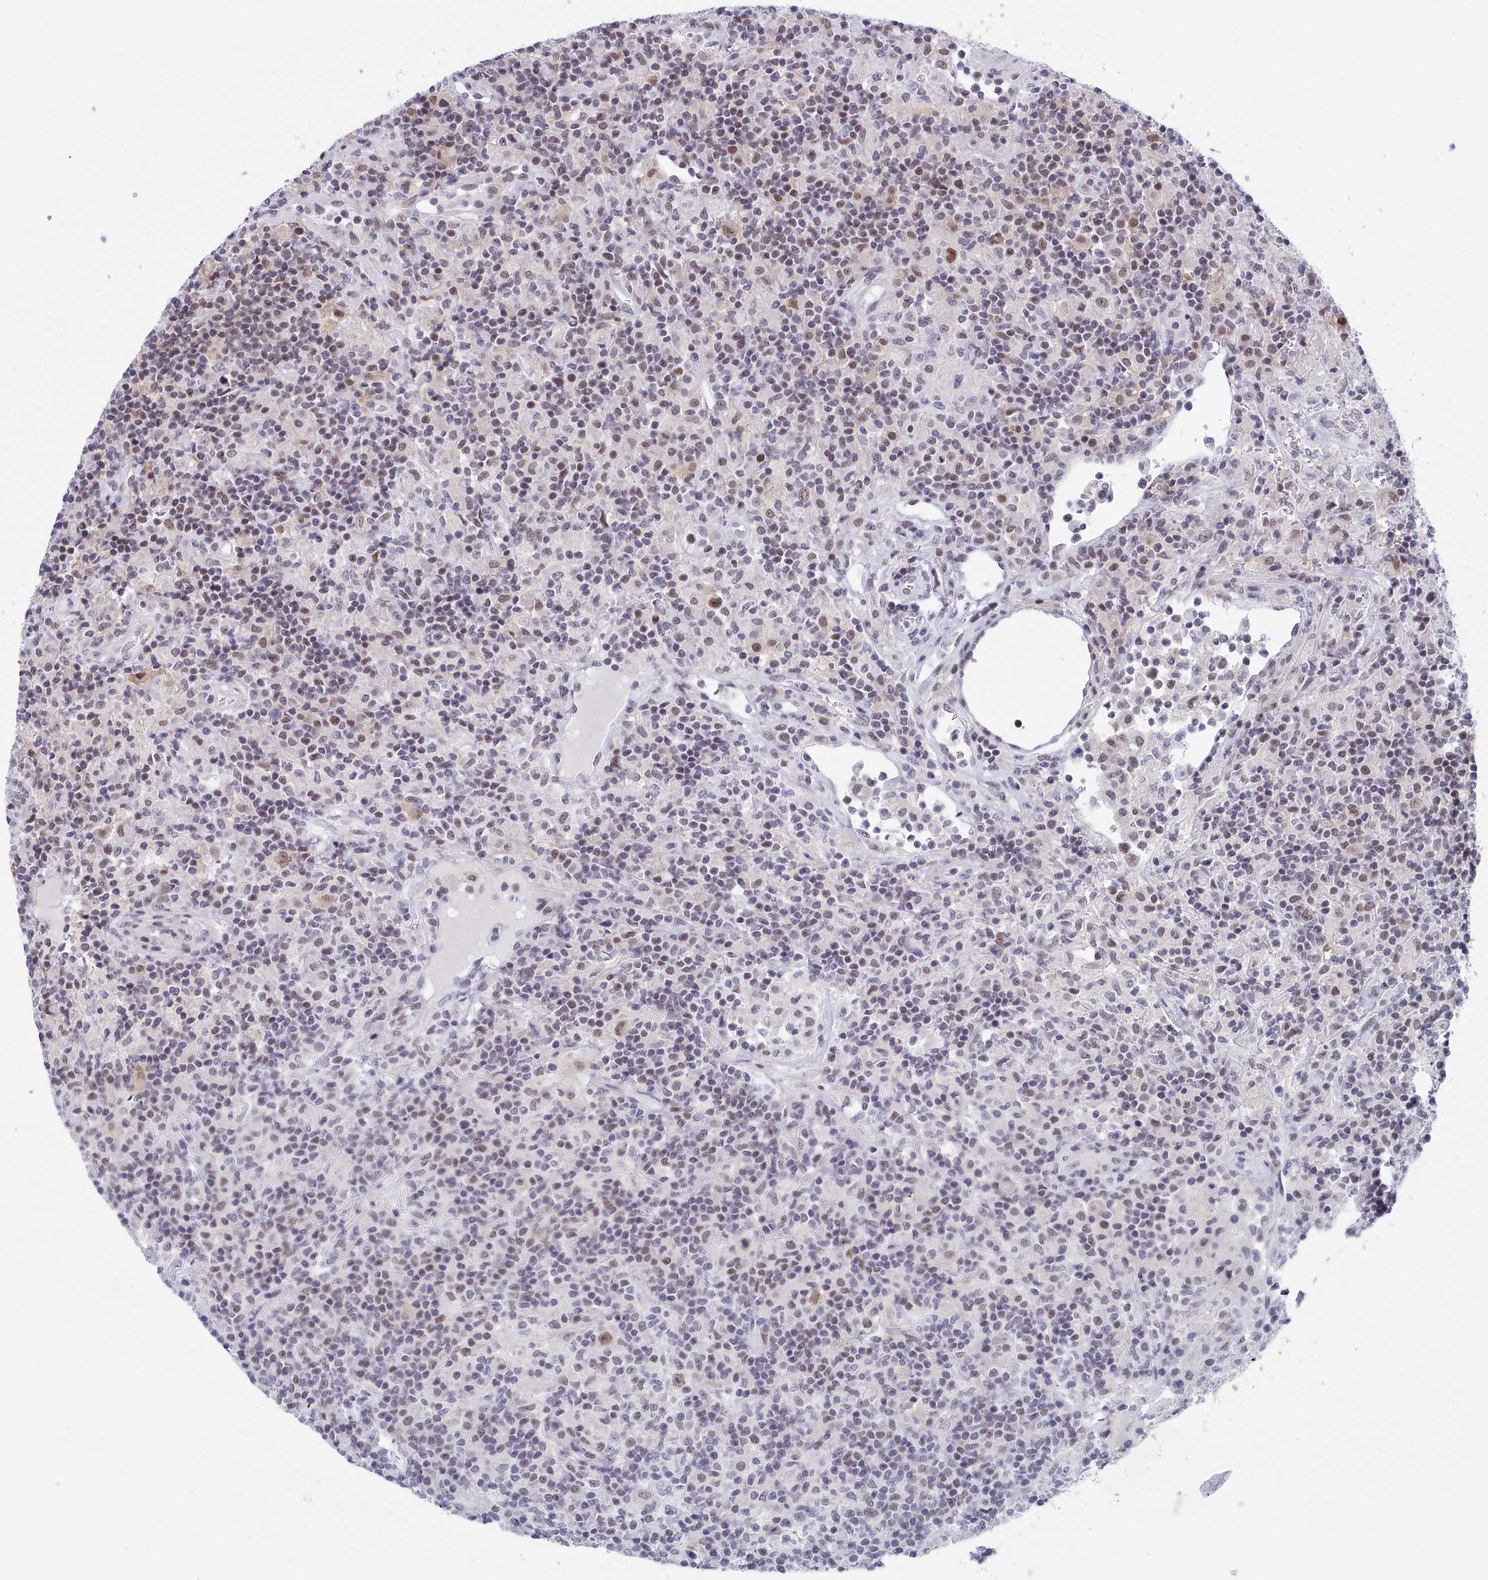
{"staining": {"intensity": "moderate", "quantity": ">75%", "location": "nuclear"}, "tissue": "lymphoma", "cell_type": "Tumor cells", "image_type": "cancer", "snomed": [{"axis": "morphology", "description": "Hodgkin's disease, NOS"}, {"axis": "topography", "description": "Lymph node"}], "caption": "Lymphoma stained for a protein (brown) displays moderate nuclear positive staining in approximately >75% of tumor cells.", "gene": "CCDC97", "patient": {"sex": "male", "age": 70}}